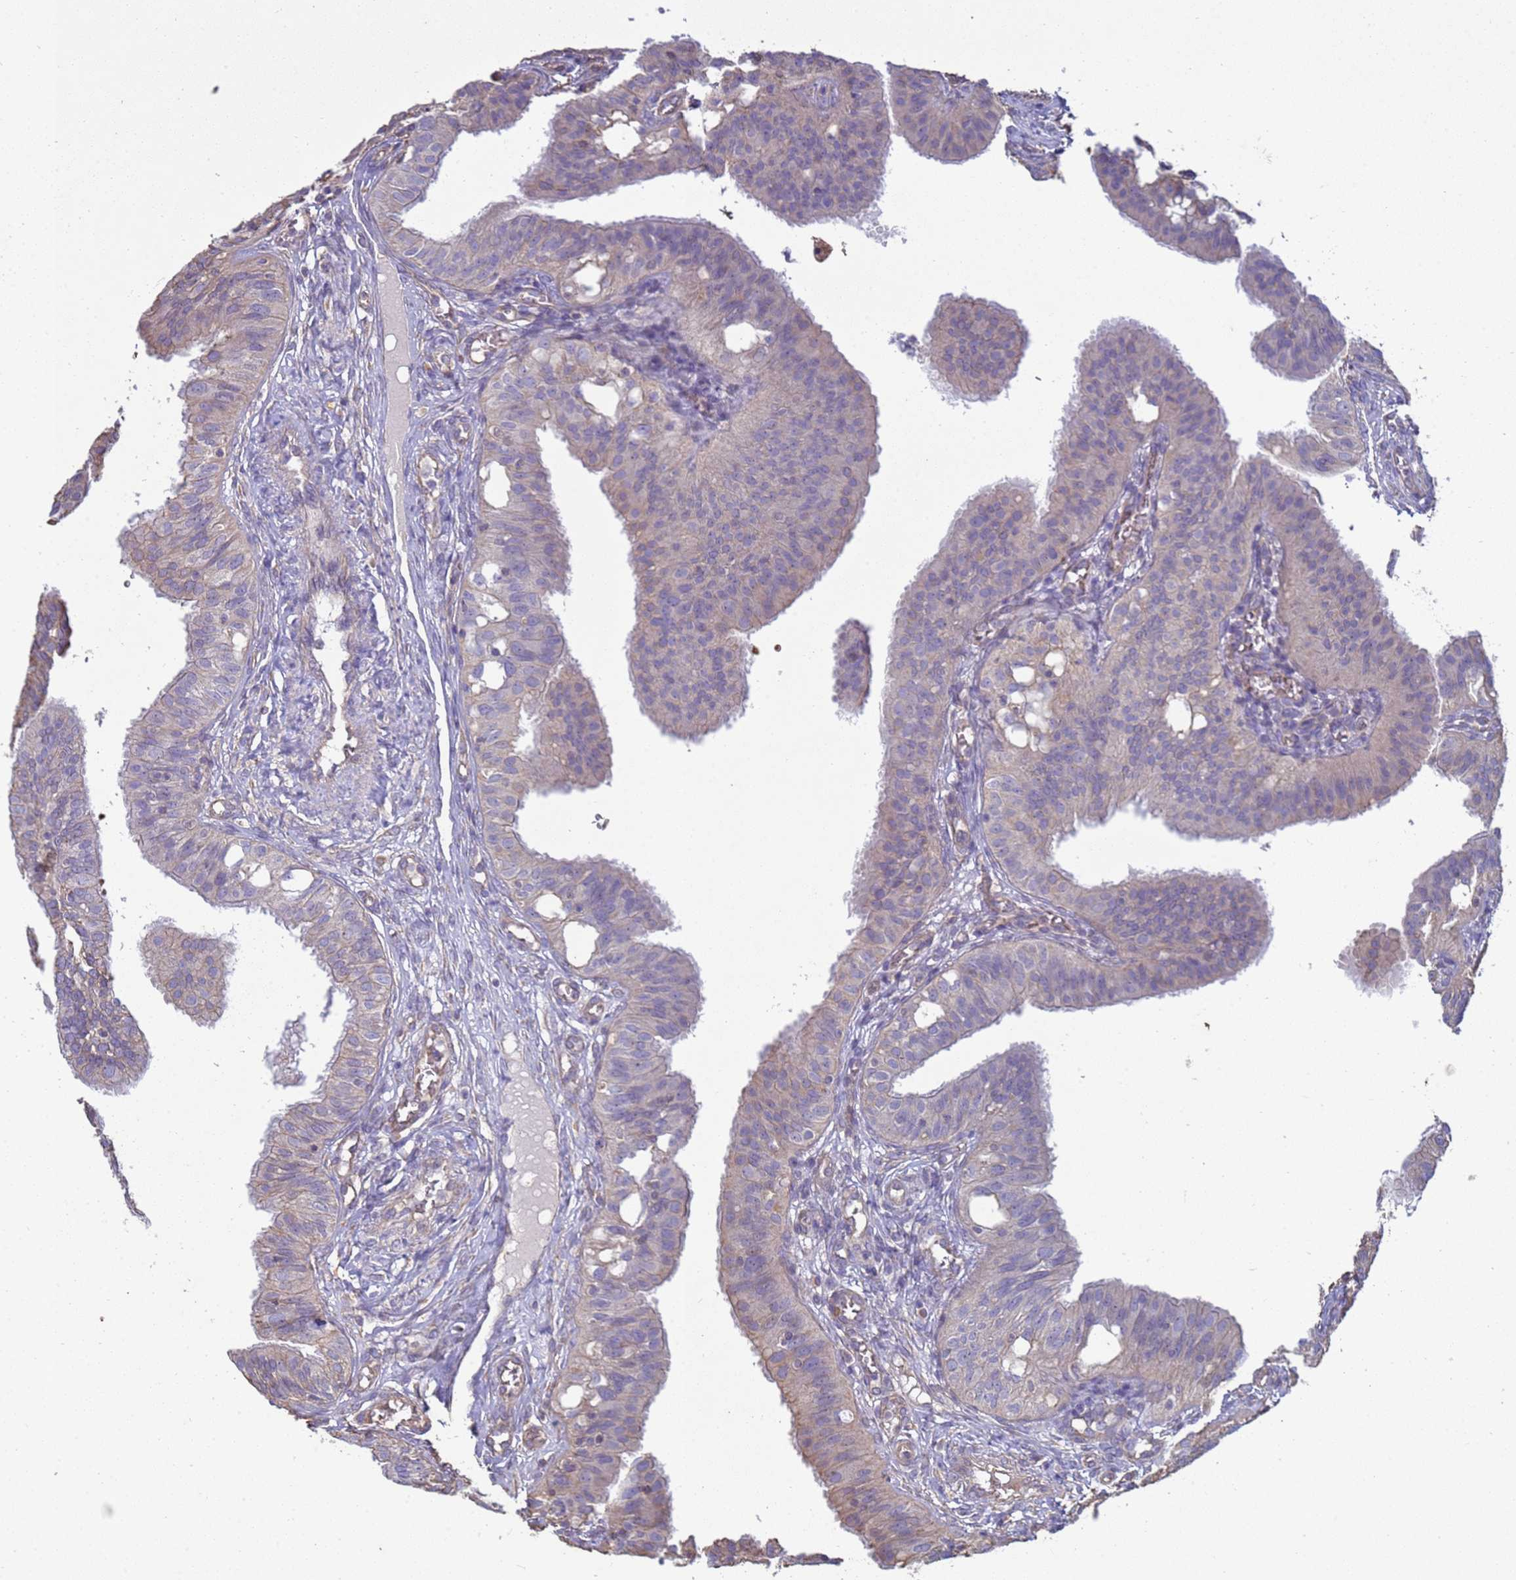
{"staining": {"intensity": "weak", "quantity": "<25%", "location": "cytoplasmic/membranous"}, "tissue": "fallopian tube", "cell_type": "Glandular cells", "image_type": "normal", "snomed": [{"axis": "morphology", "description": "Normal tissue, NOS"}, {"axis": "topography", "description": "Fallopian tube"}, {"axis": "topography", "description": "Ovary"}], "caption": "Glandular cells show no significant protein staining in normal fallopian tube. (DAB (3,3'-diaminobenzidine) IHC, high magnification).", "gene": "SGIP1", "patient": {"sex": "female", "age": 42}}